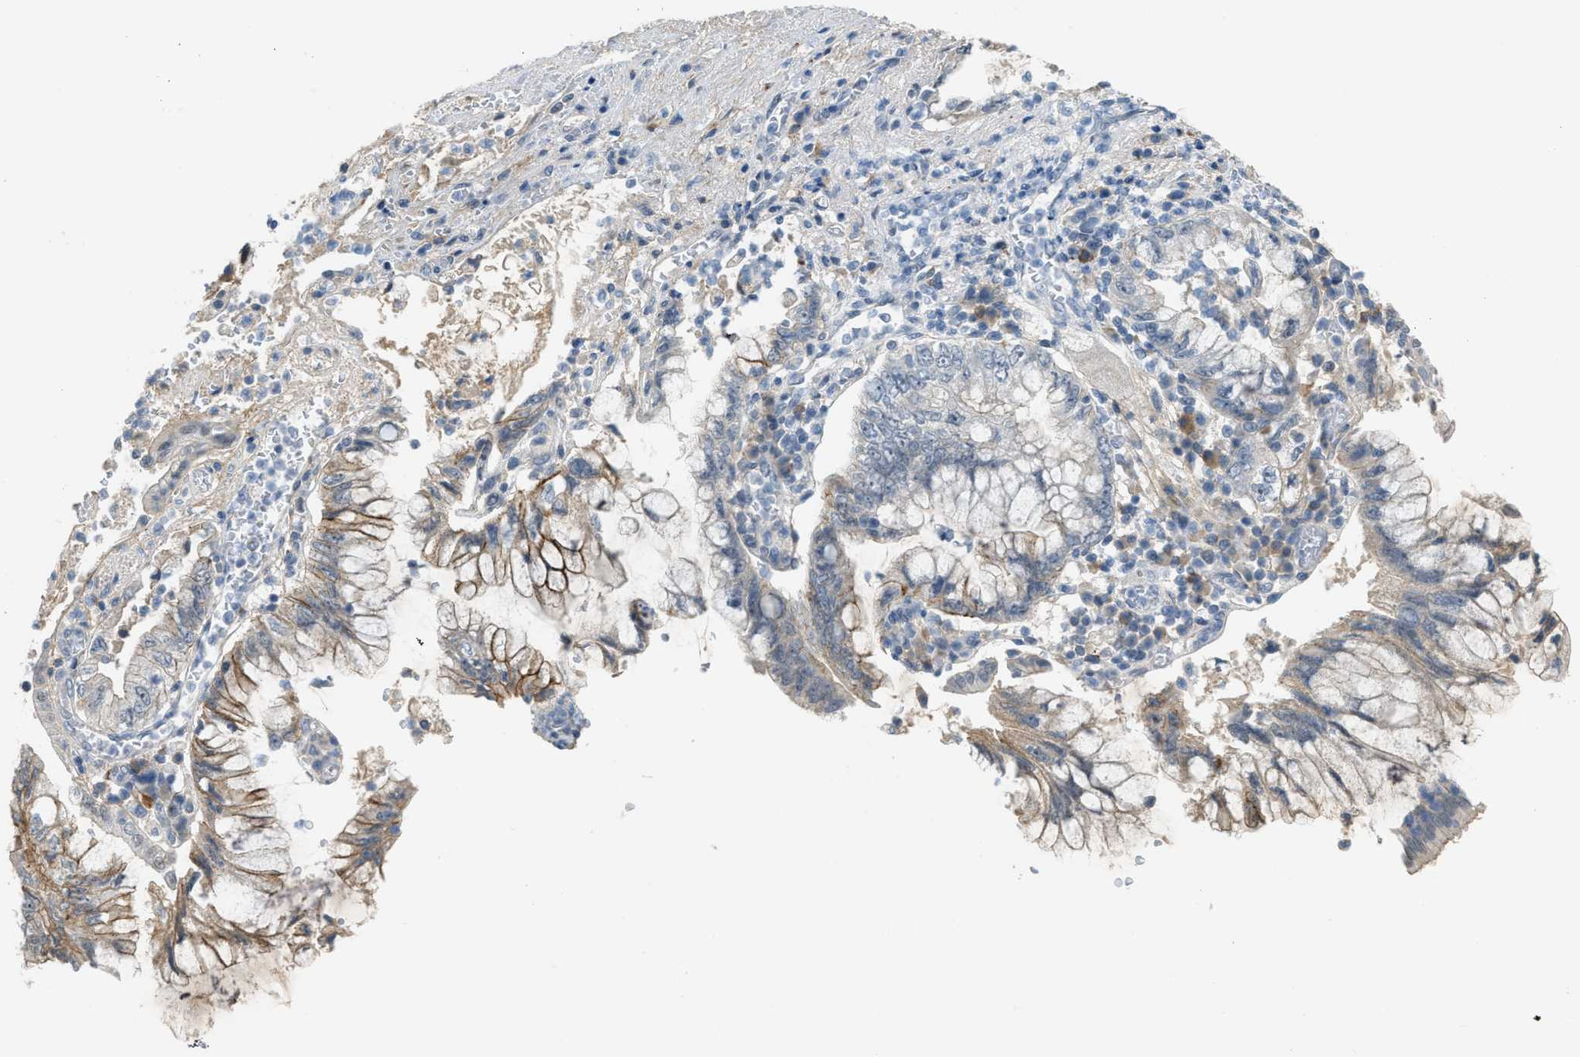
{"staining": {"intensity": "moderate", "quantity": "<25%", "location": "cytoplasmic/membranous"}, "tissue": "pancreatic cancer", "cell_type": "Tumor cells", "image_type": "cancer", "snomed": [{"axis": "morphology", "description": "Adenocarcinoma, NOS"}, {"axis": "topography", "description": "Pancreas"}], "caption": "Tumor cells show moderate cytoplasmic/membranous staining in about <25% of cells in pancreatic adenocarcinoma. The protein is stained brown, and the nuclei are stained in blue (DAB (3,3'-diaminobenzidine) IHC with brightfield microscopy, high magnification).", "gene": "TMEM154", "patient": {"sex": "female", "age": 73}}